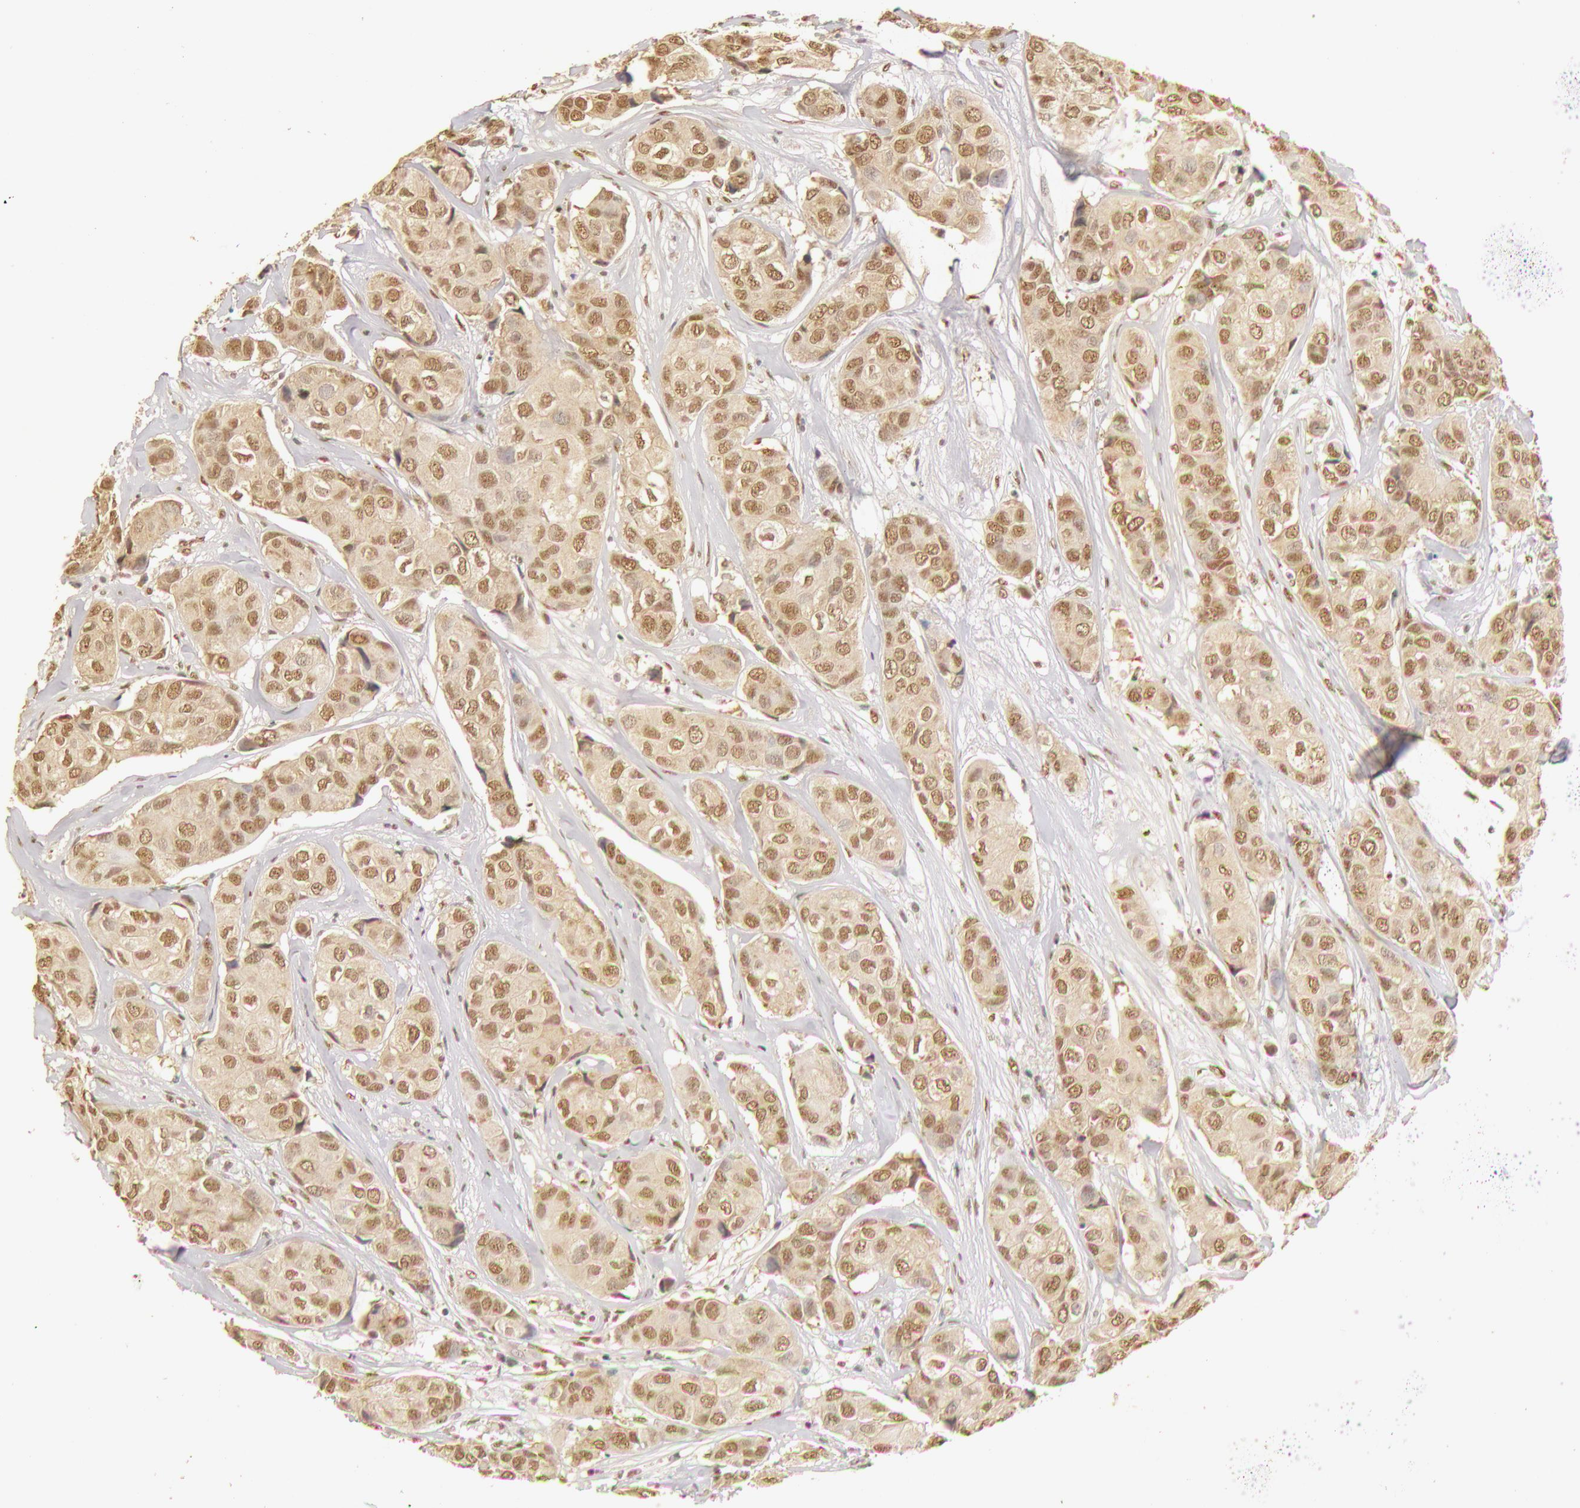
{"staining": {"intensity": "moderate", "quantity": ">75%", "location": "cytoplasmic/membranous,nuclear"}, "tissue": "breast cancer", "cell_type": "Tumor cells", "image_type": "cancer", "snomed": [{"axis": "morphology", "description": "Duct carcinoma"}, {"axis": "topography", "description": "Breast"}], "caption": "Protein analysis of breast cancer tissue displays moderate cytoplasmic/membranous and nuclear staining in approximately >75% of tumor cells.", "gene": "SNRNP70", "patient": {"sex": "female", "age": 68}}